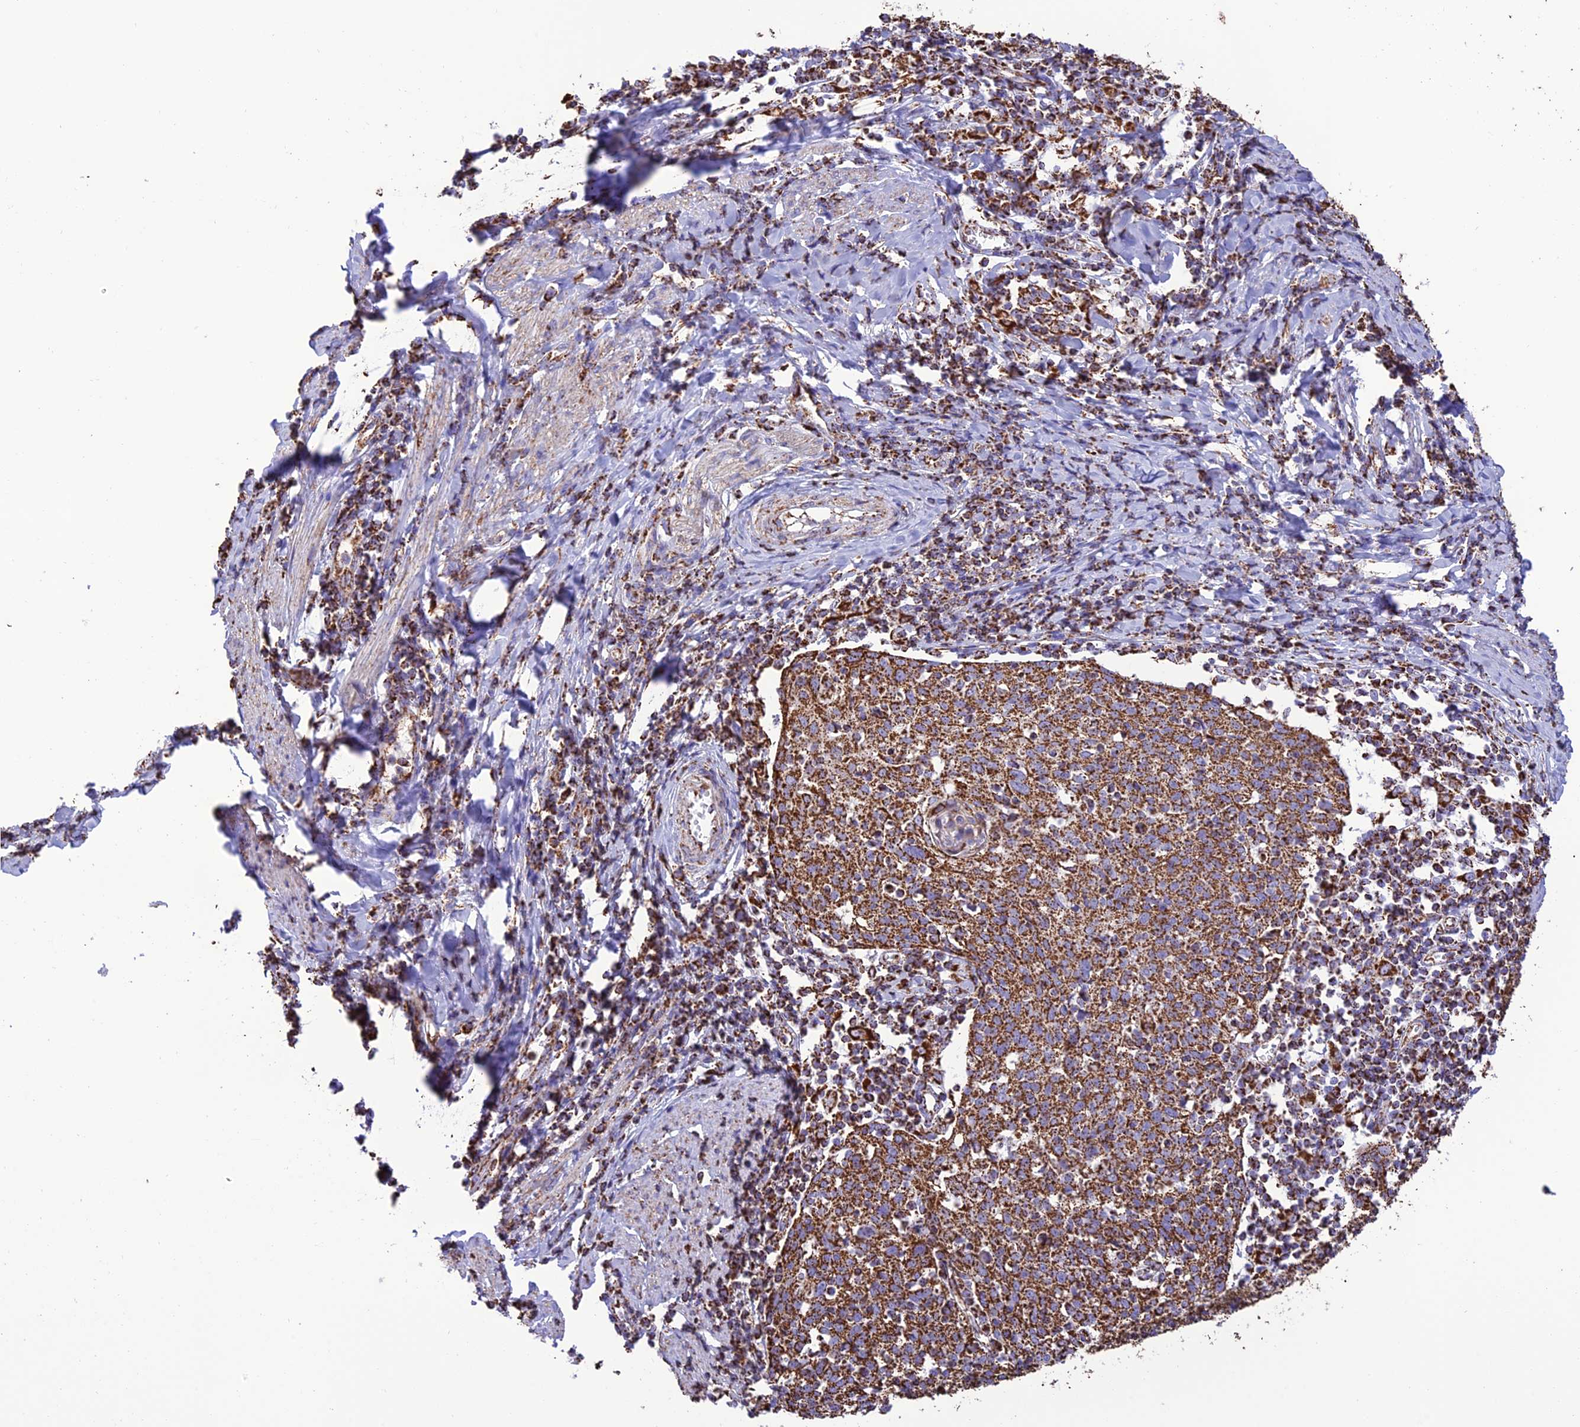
{"staining": {"intensity": "strong", "quantity": ">75%", "location": "cytoplasmic/membranous"}, "tissue": "cervical cancer", "cell_type": "Tumor cells", "image_type": "cancer", "snomed": [{"axis": "morphology", "description": "Squamous cell carcinoma, NOS"}, {"axis": "topography", "description": "Cervix"}], "caption": "Immunohistochemistry image of human squamous cell carcinoma (cervical) stained for a protein (brown), which reveals high levels of strong cytoplasmic/membranous expression in approximately >75% of tumor cells.", "gene": "NDUFAF1", "patient": {"sex": "female", "age": 52}}